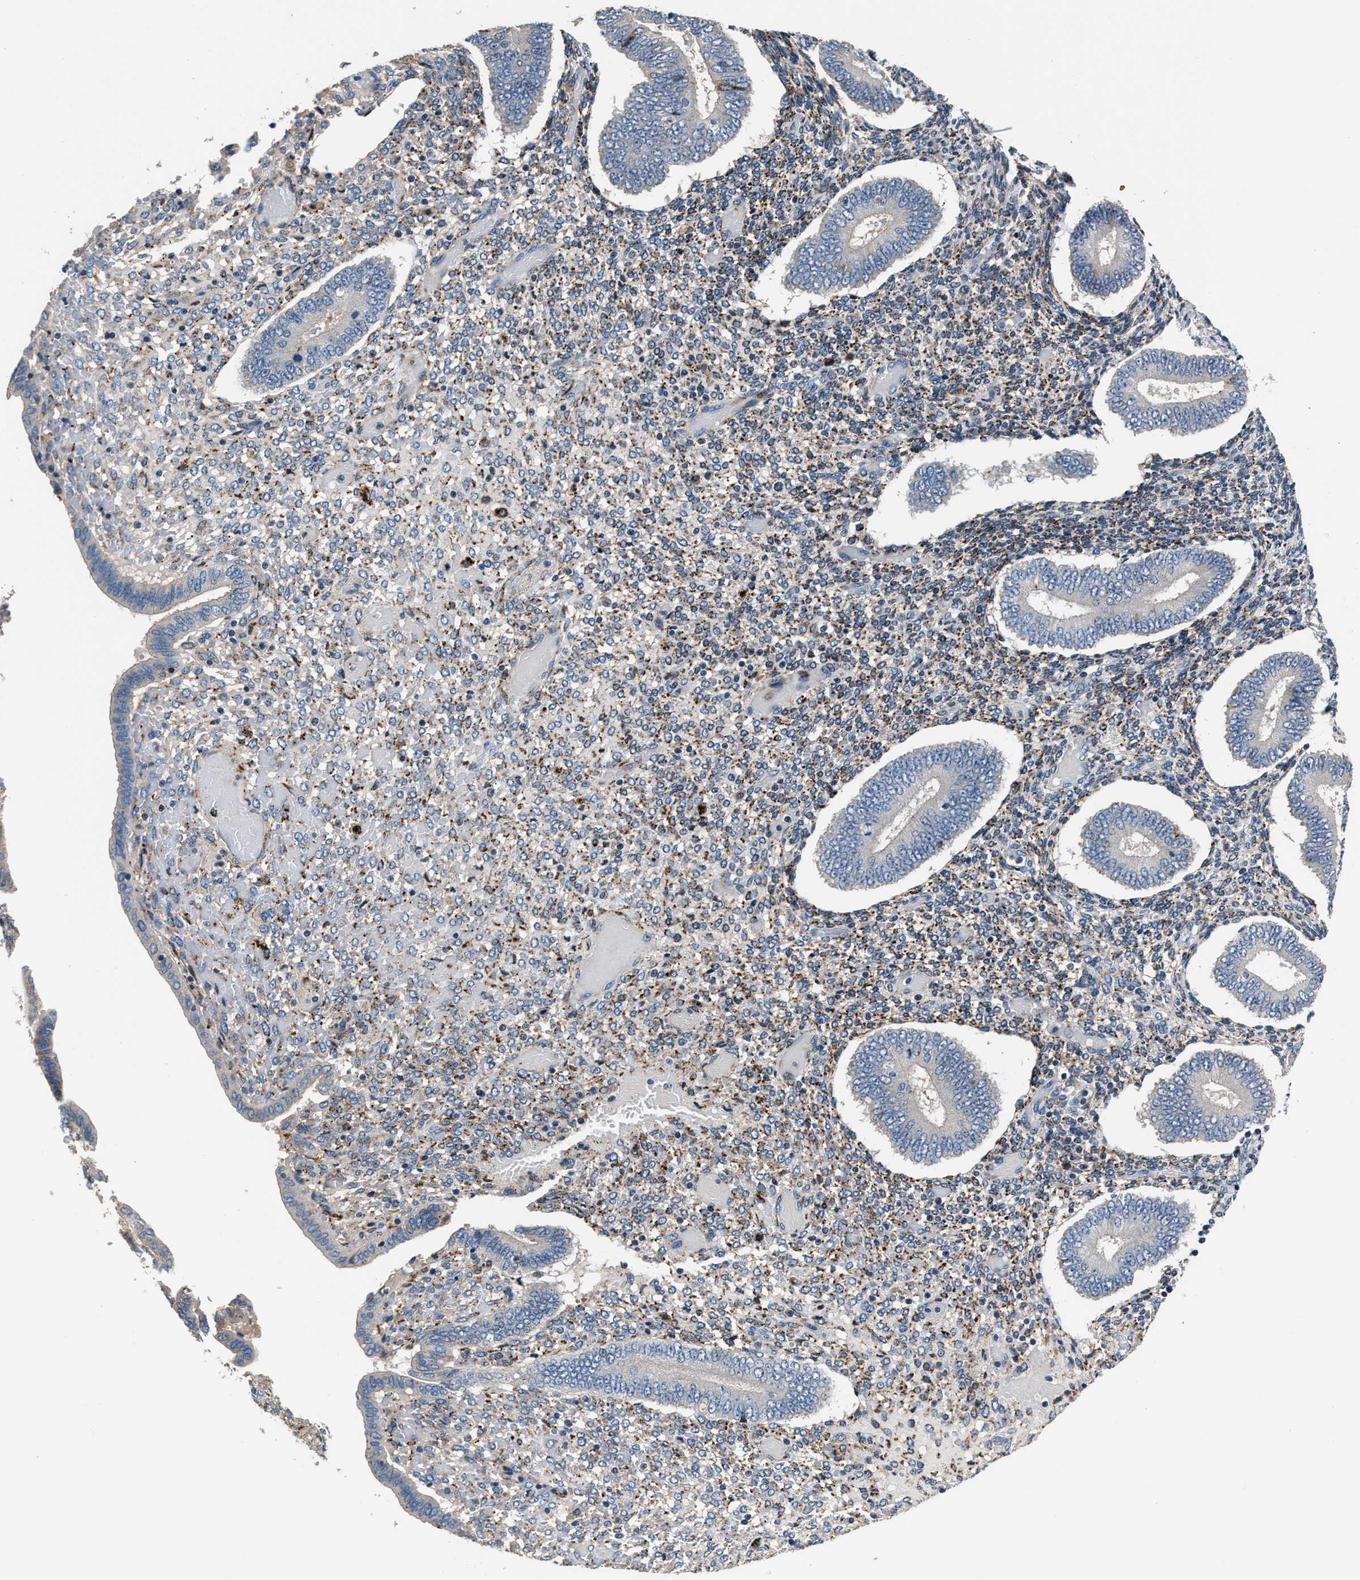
{"staining": {"intensity": "moderate", "quantity": "<25%", "location": "cytoplasmic/membranous"}, "tissue": "endometrium", "cell_type": "Cells in endometrial stroma", "image_type": "normal", "snomed": [{"axis": "morphology", "description": "Normal tissue, NOS"}, {"axis": "topography", "description": "Endometrium"}], "caption": "Moderate cytoplasmic/membranous expression for a protein is present in approximately <25% of cells in endometrial stroma of unremarkable endometrium using immunohistochemistry.", "gene": "DNAJC24", "patient": {"sex": "female", "age": 42}}